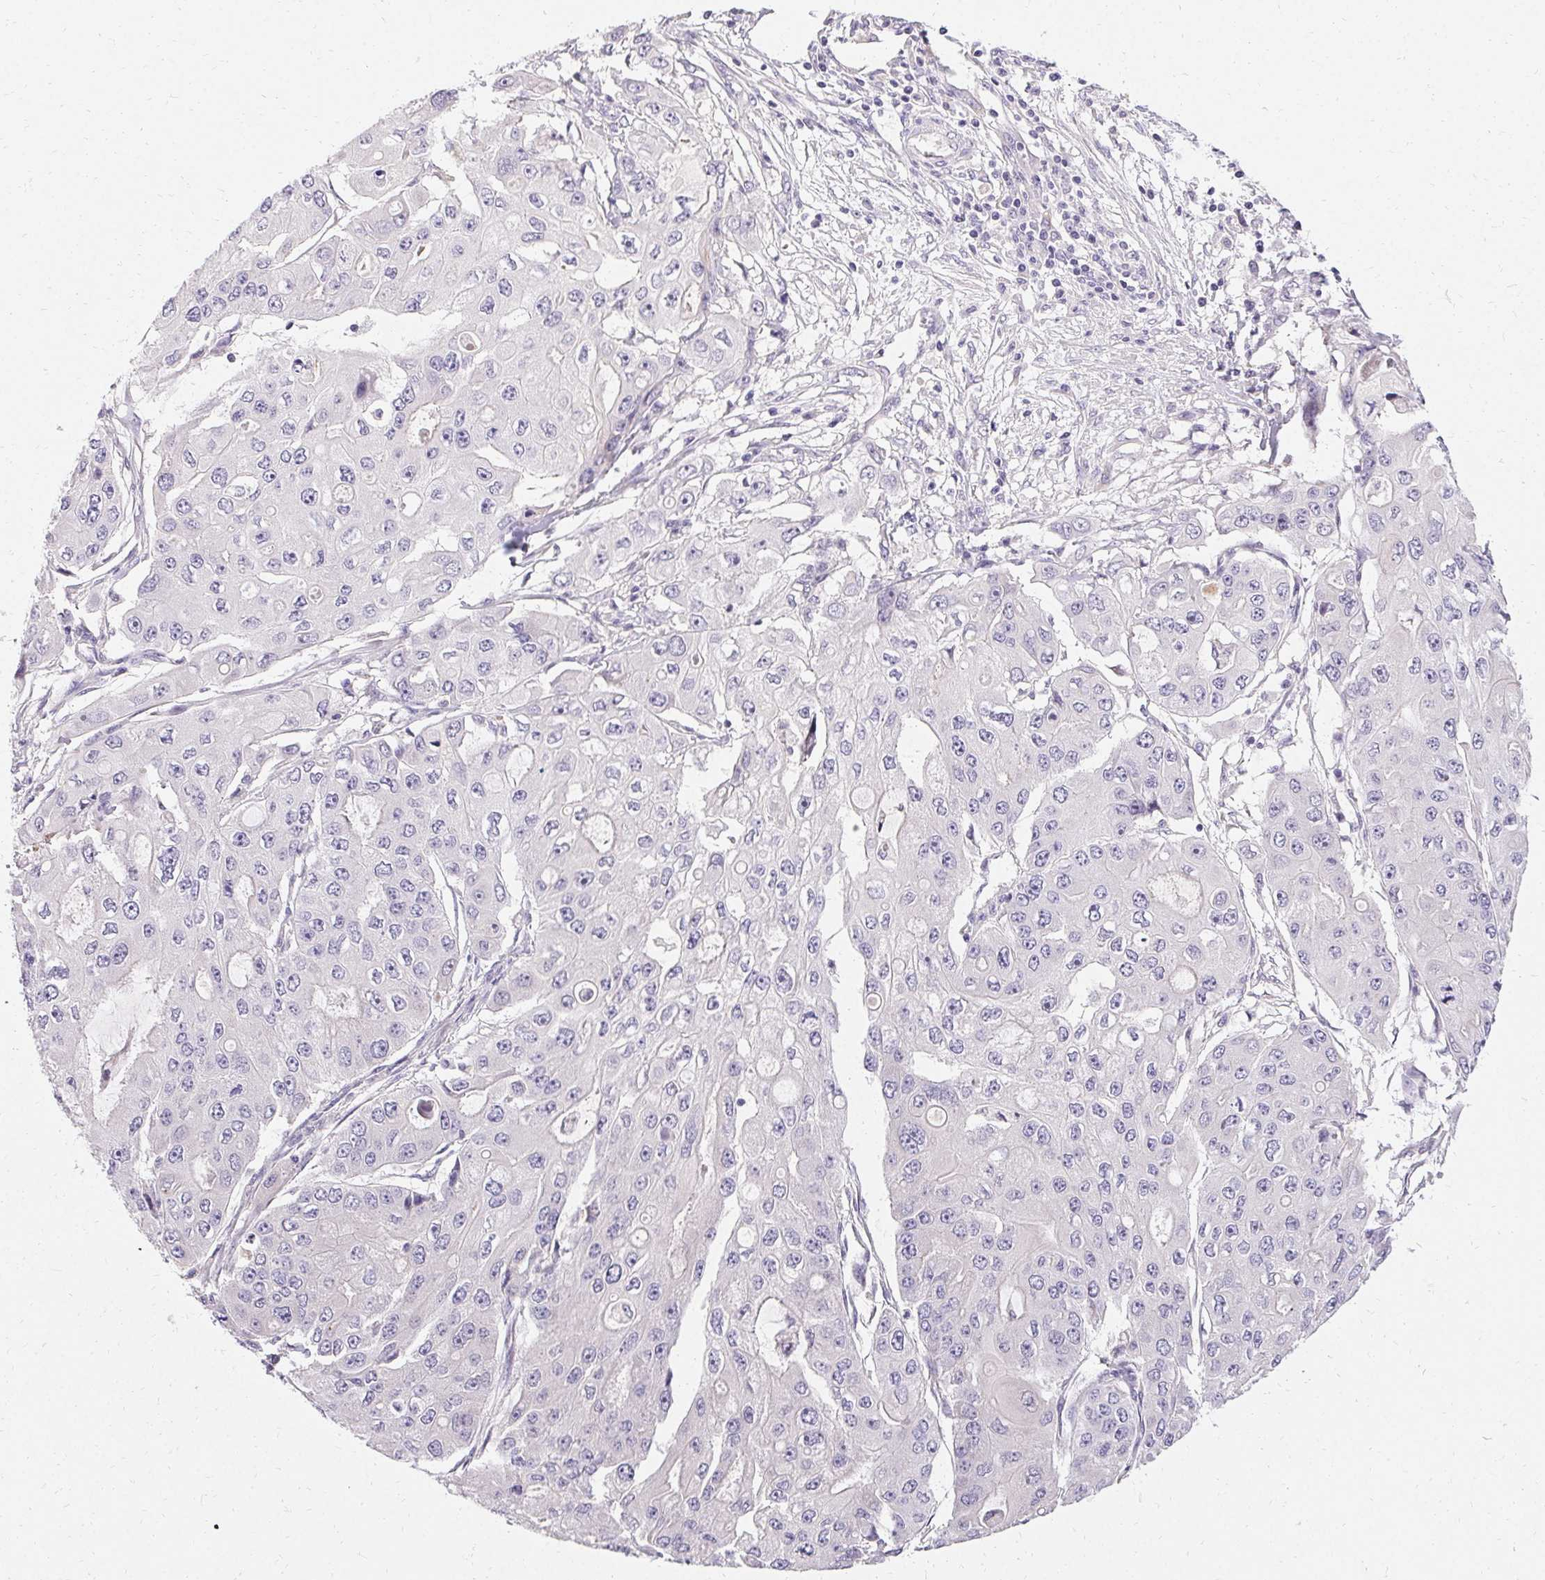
{"staining": {"intensity": "negative", "quantity": "none", "location": "none"}, "tissue": "ovarian cancer", "cell_type": "Tumor cells", "image_type": "cancer", "snomed": [{"axis": "morphology", "description": "Cystadenocarcinoma, serous, NOS"}, {"axis": "topography", "description": "Ovary"}], "caption": "DAB (3,3'-diaminobenzidine) immunohistochemical staining of human serous cystadenocarcinoma (ovarian) reveals no significant positivity in tumor cells.", "gene": "TRIP13", "patient": {"sex": "female", "age": 56}}